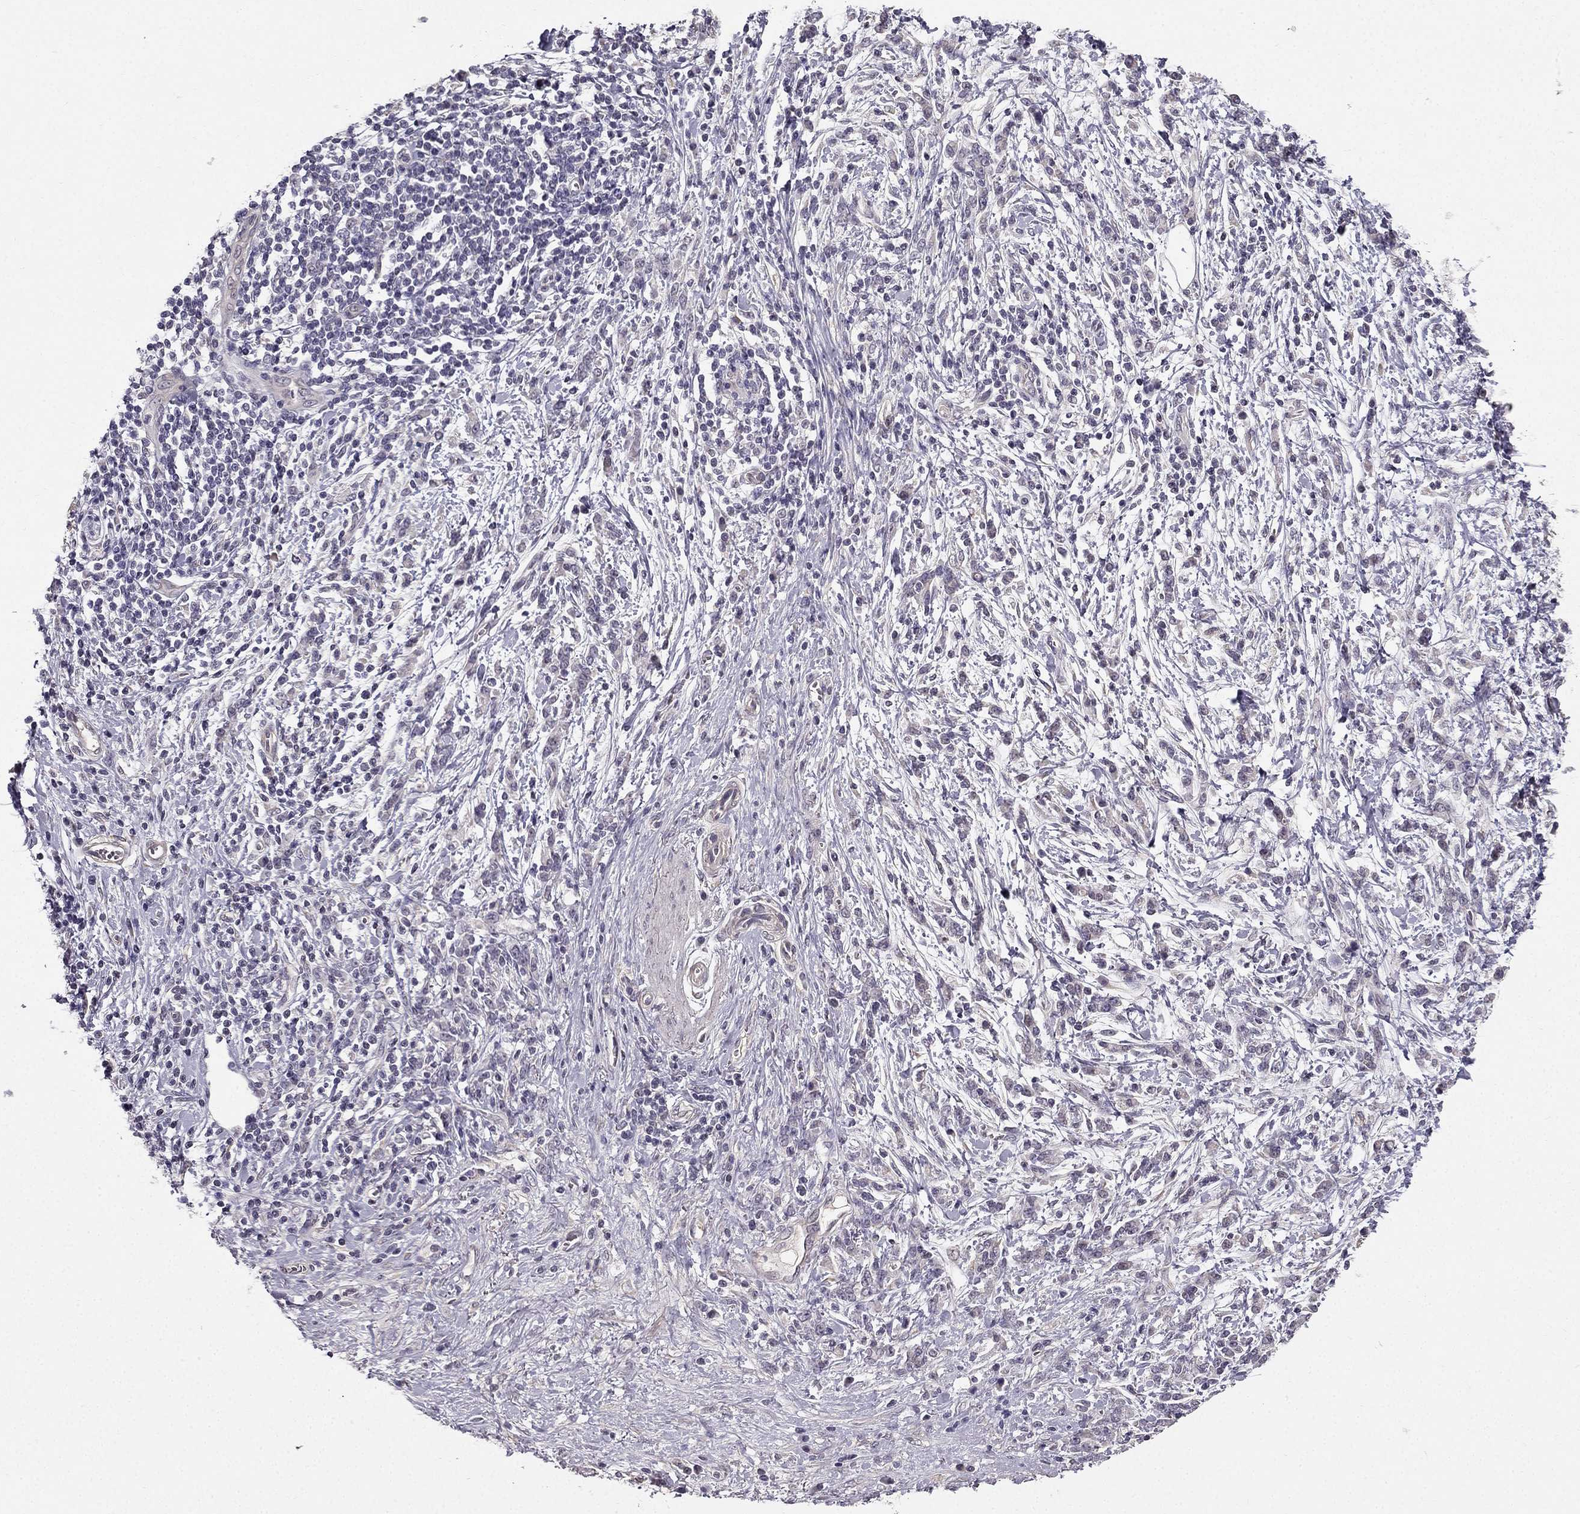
{"staining": {"intensity": "negative", "quantity": "none", "location": "none"}, "tissue": "stomach cancer", "cell_type": "Tumor cells", "image_type": "cancer", "snomed": [{"axis": "morphology", "description": "Adenocarcinoma, NOS"}, {"axis": "topography", "description": "Stomach"}], "caption": "Micrograph shows no significant protein expression in tumor cells of stomach cancer (adenocarcinoma).", "gene": "TSPYL5", "patient": {"sex": "female", "age": 57}}